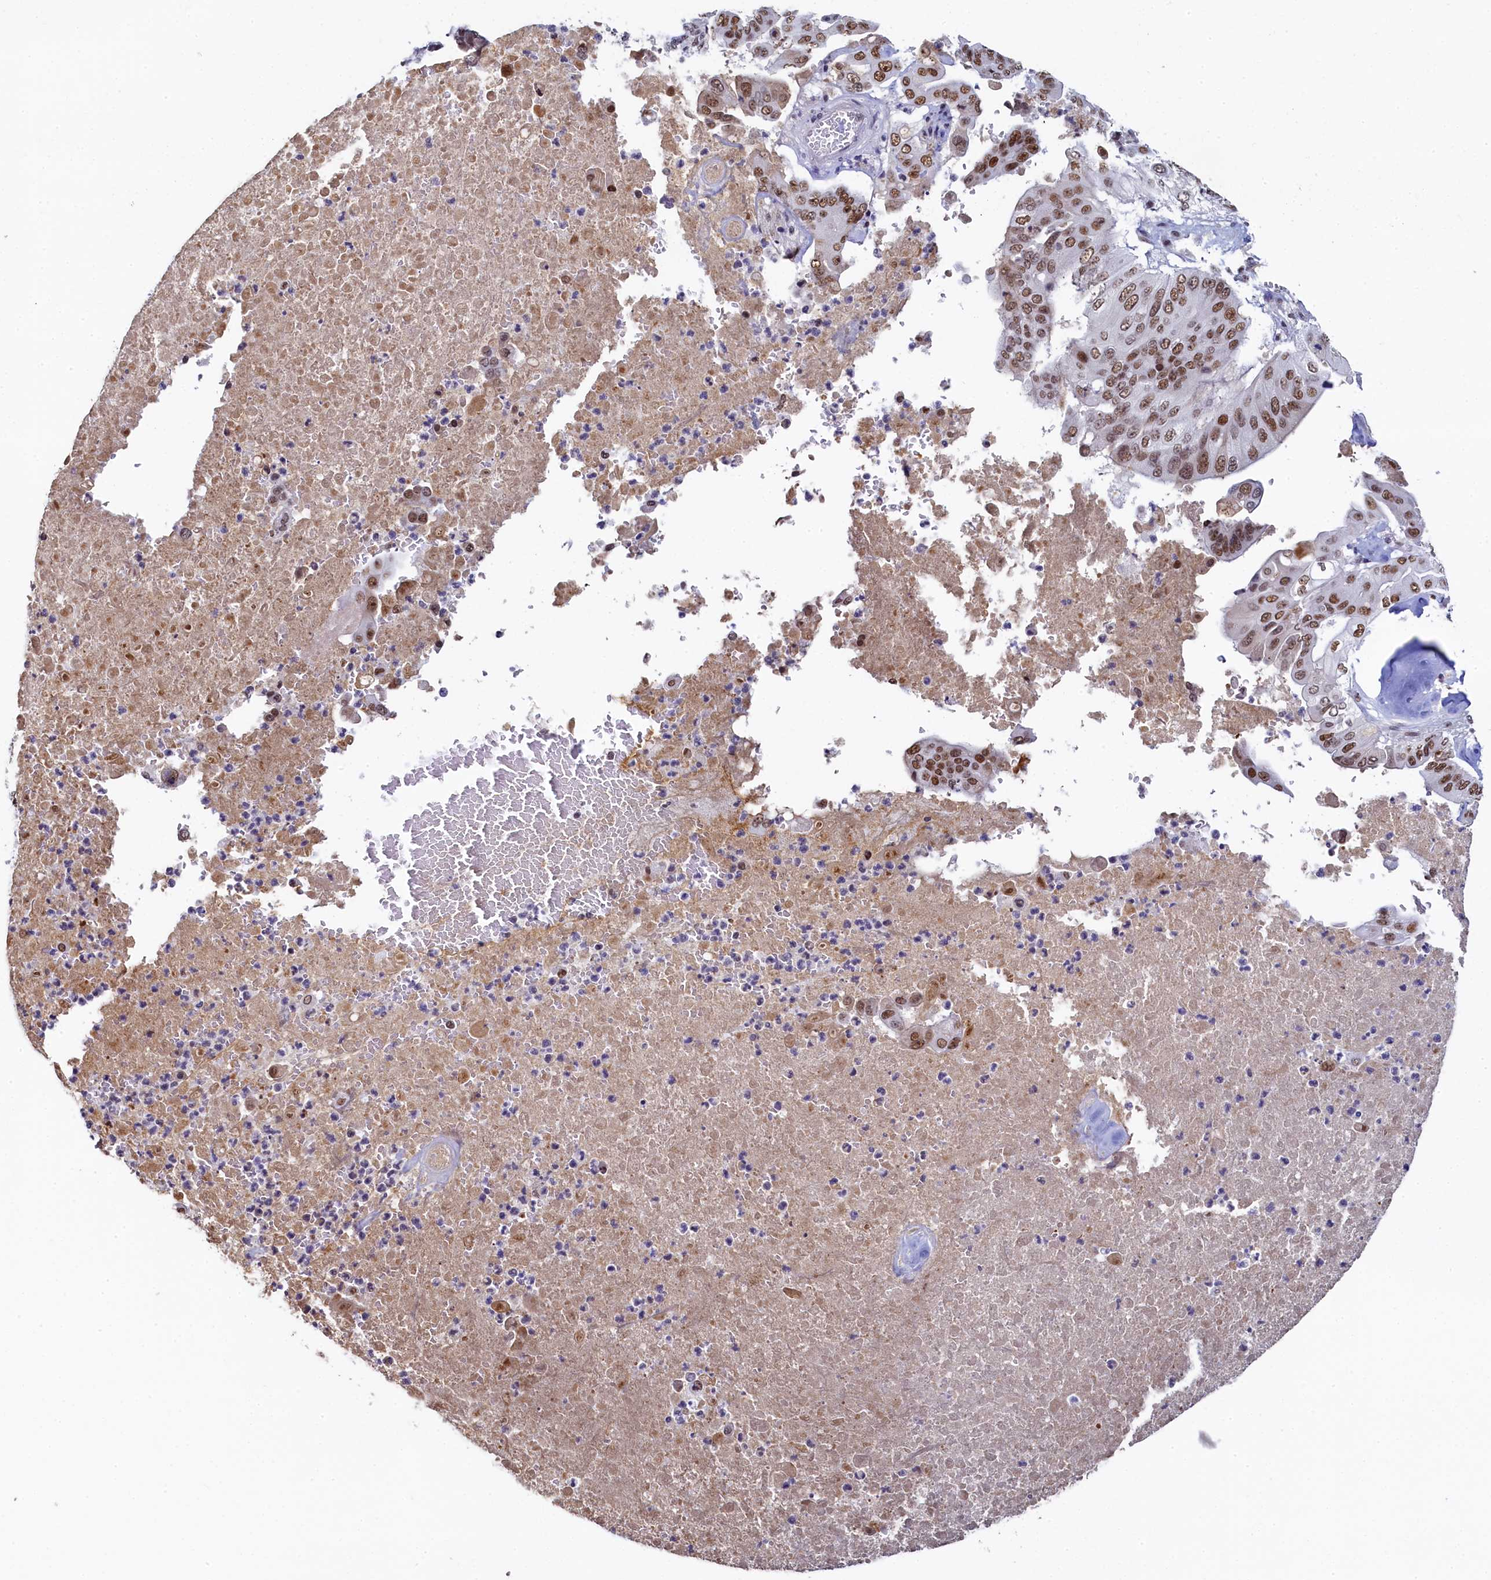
{"staining": {"intensity": "moderate", "quantity": ">75%", "location": "nuclear"}, "tissue": "pancreatic cancer", "cell_type": "Tumor cells", "image_type": "cancer", "snomed": [{"axis": "morphology", "description": "Adenocarcinoma, NOS"}, {"axis": "topography", "description": "Pancreas"}], "caption": "Immunohistochemistry of human pancreatic cancer demonstrates medium levels of moderate nuclear expression in approximately >75% of tumor cells.", "gene": "INTS14", "patient": {"sex": "female", "age": 77}}